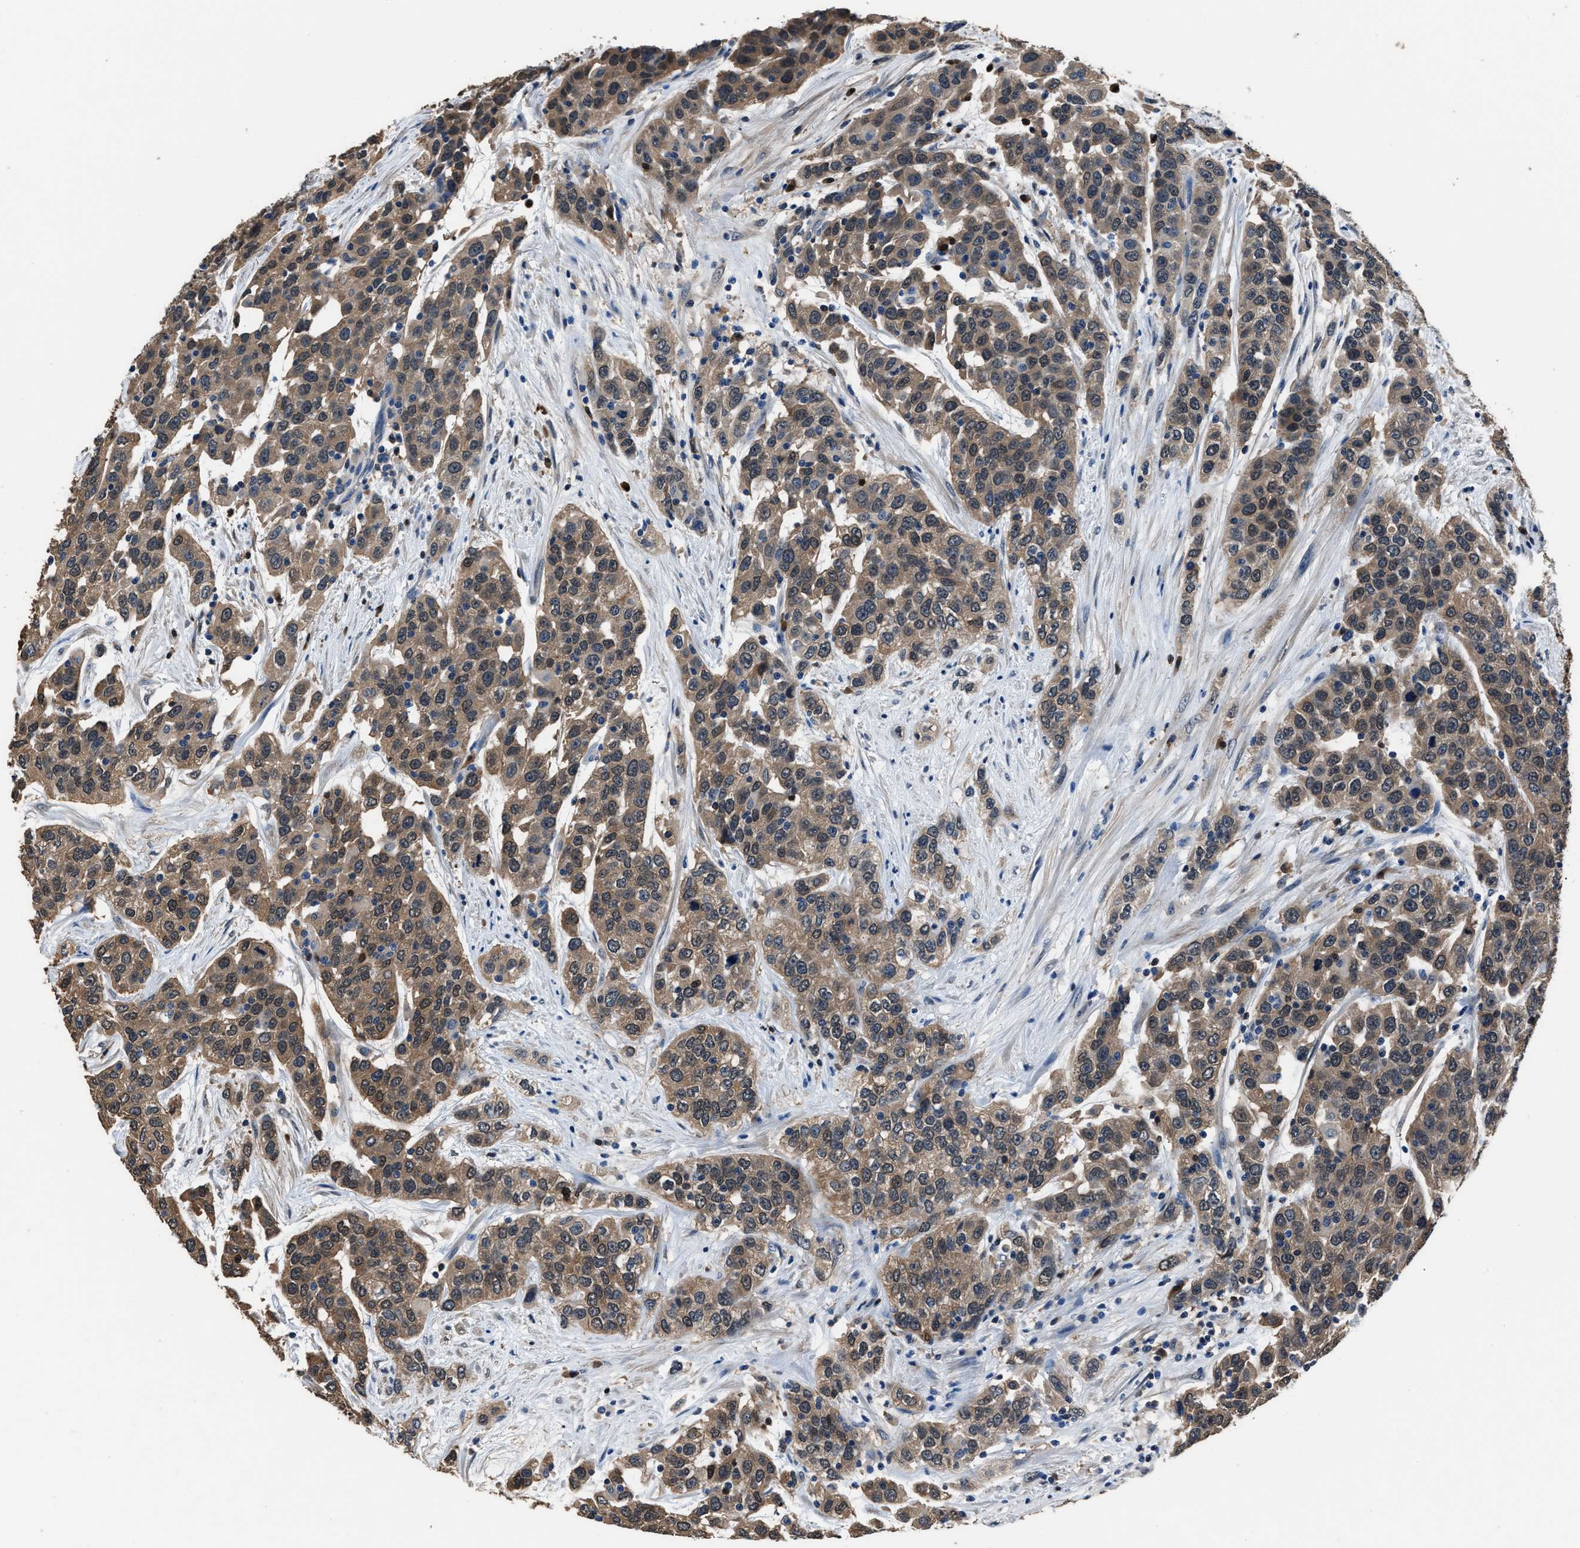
{"staining": {"intensity": "moderate", "quantity": ">75%", "location": "cytoplasmic/membranous"}, "tissue": "urothelial cancer", "cell_type": "Tumor cells", "image_type": "cancer", "snomed": [{"axis": "morphology", "description": "Urothelial carcinoma, High grade"}, {"axis": "topography", "description": "Urinary bladder"}], "caption": "Tumor cells demonstrate medium levels of moderate cytoplasmic/membranous staining in approximately >75% of cells in human urothelial cancer.", "gene": "GSTP1", "patient": {"sex": "female", "age": 80}}